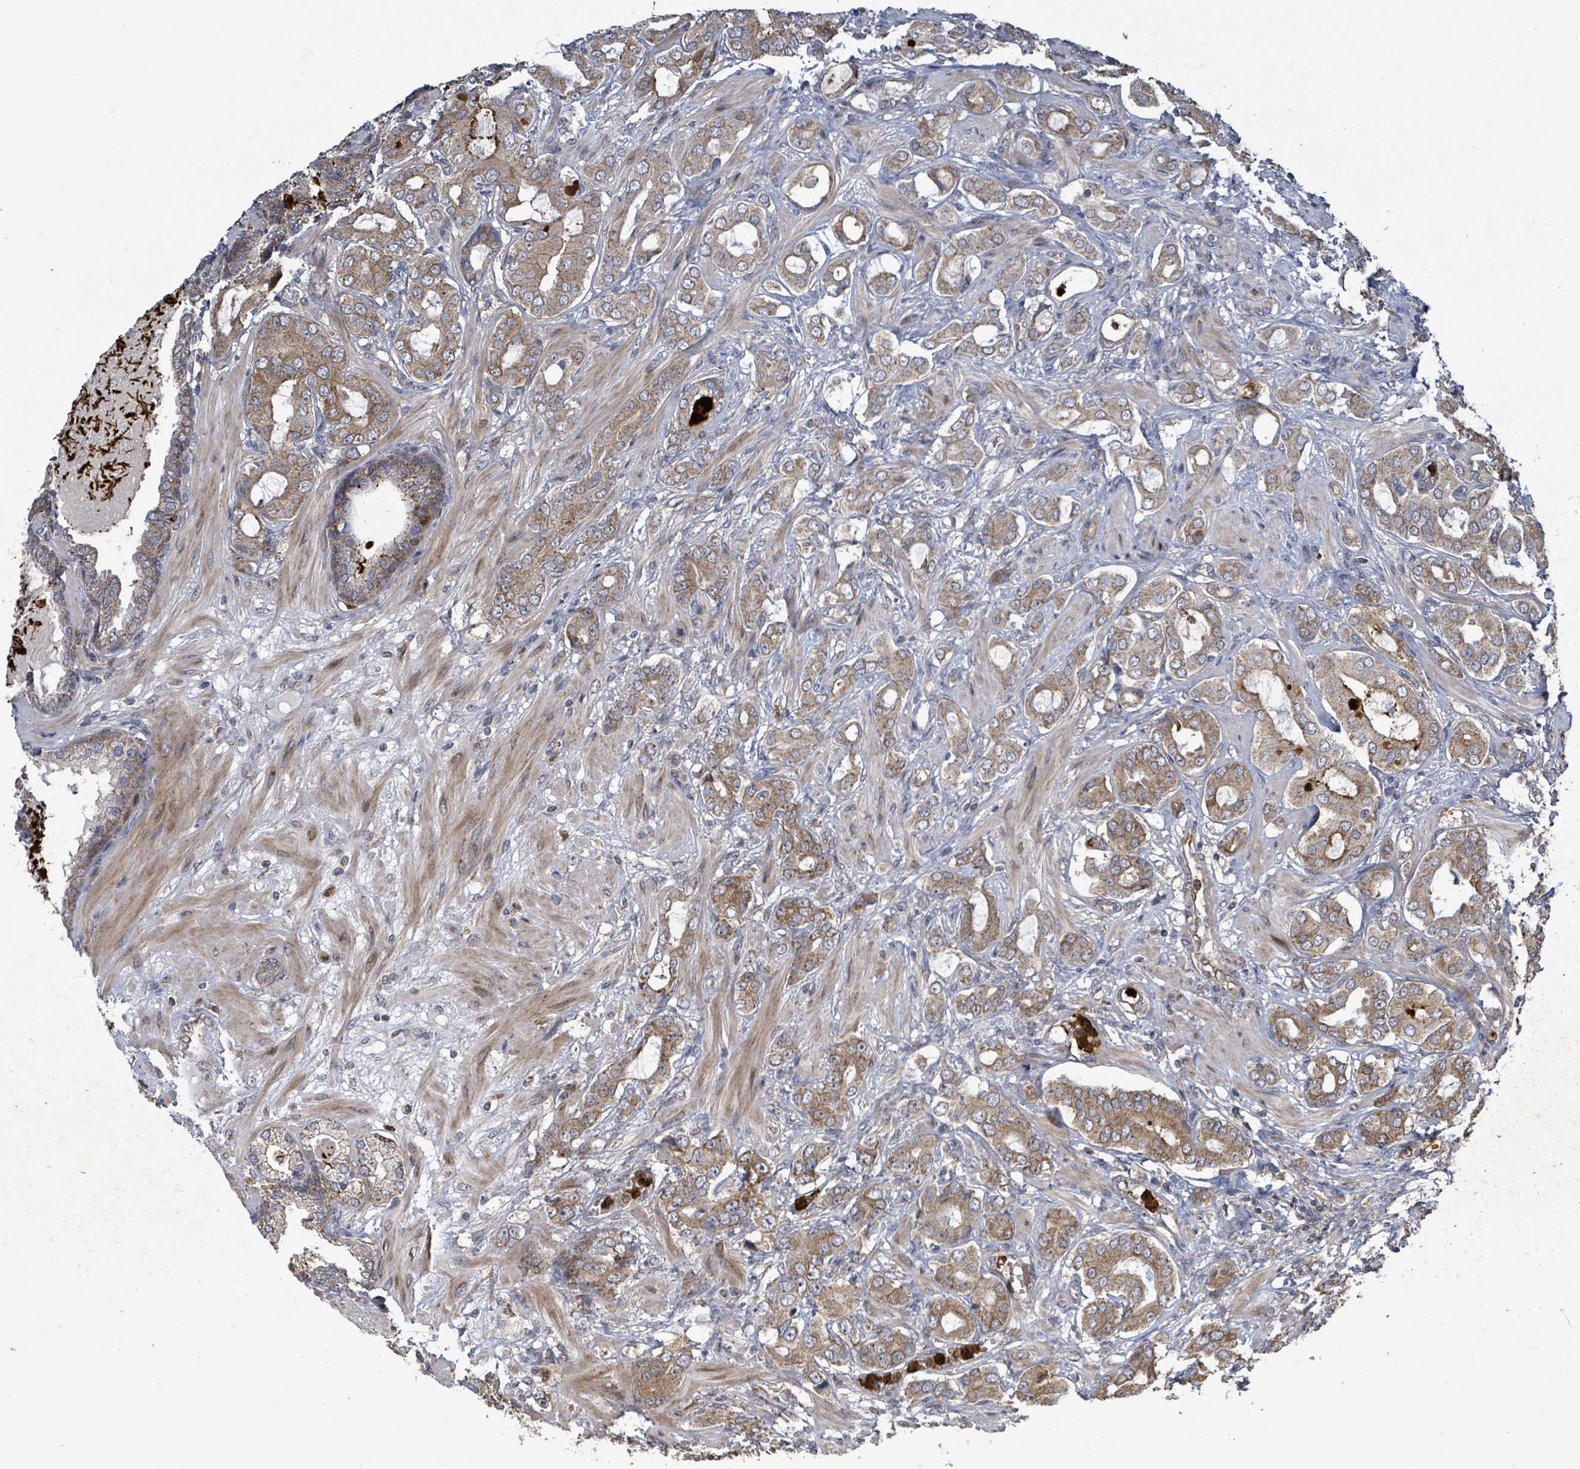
{"staining": {"intensity": "moderate", "quantity": ">75%", "location": "cytoplasmic/membranous"}, "tissue": "prostate cancer", "cell_type": "Tumor cells", "image_type": "cancer", "snomed": [{"axis": "morphology", "description": "Adenocarcinoma, Low grade"}, {"axis": "topography", "description": "Prostate"}], "caption": "This image exhibits immunohistochemistry (IHC) staining of adenocarcinoma (low-grade) (prostate), with medium moderate cytoplasmic/membranous staining in approximately >75% of tumor cells.", "gene": "COQ6", "patient": {"sex": "male", "age": 57}}